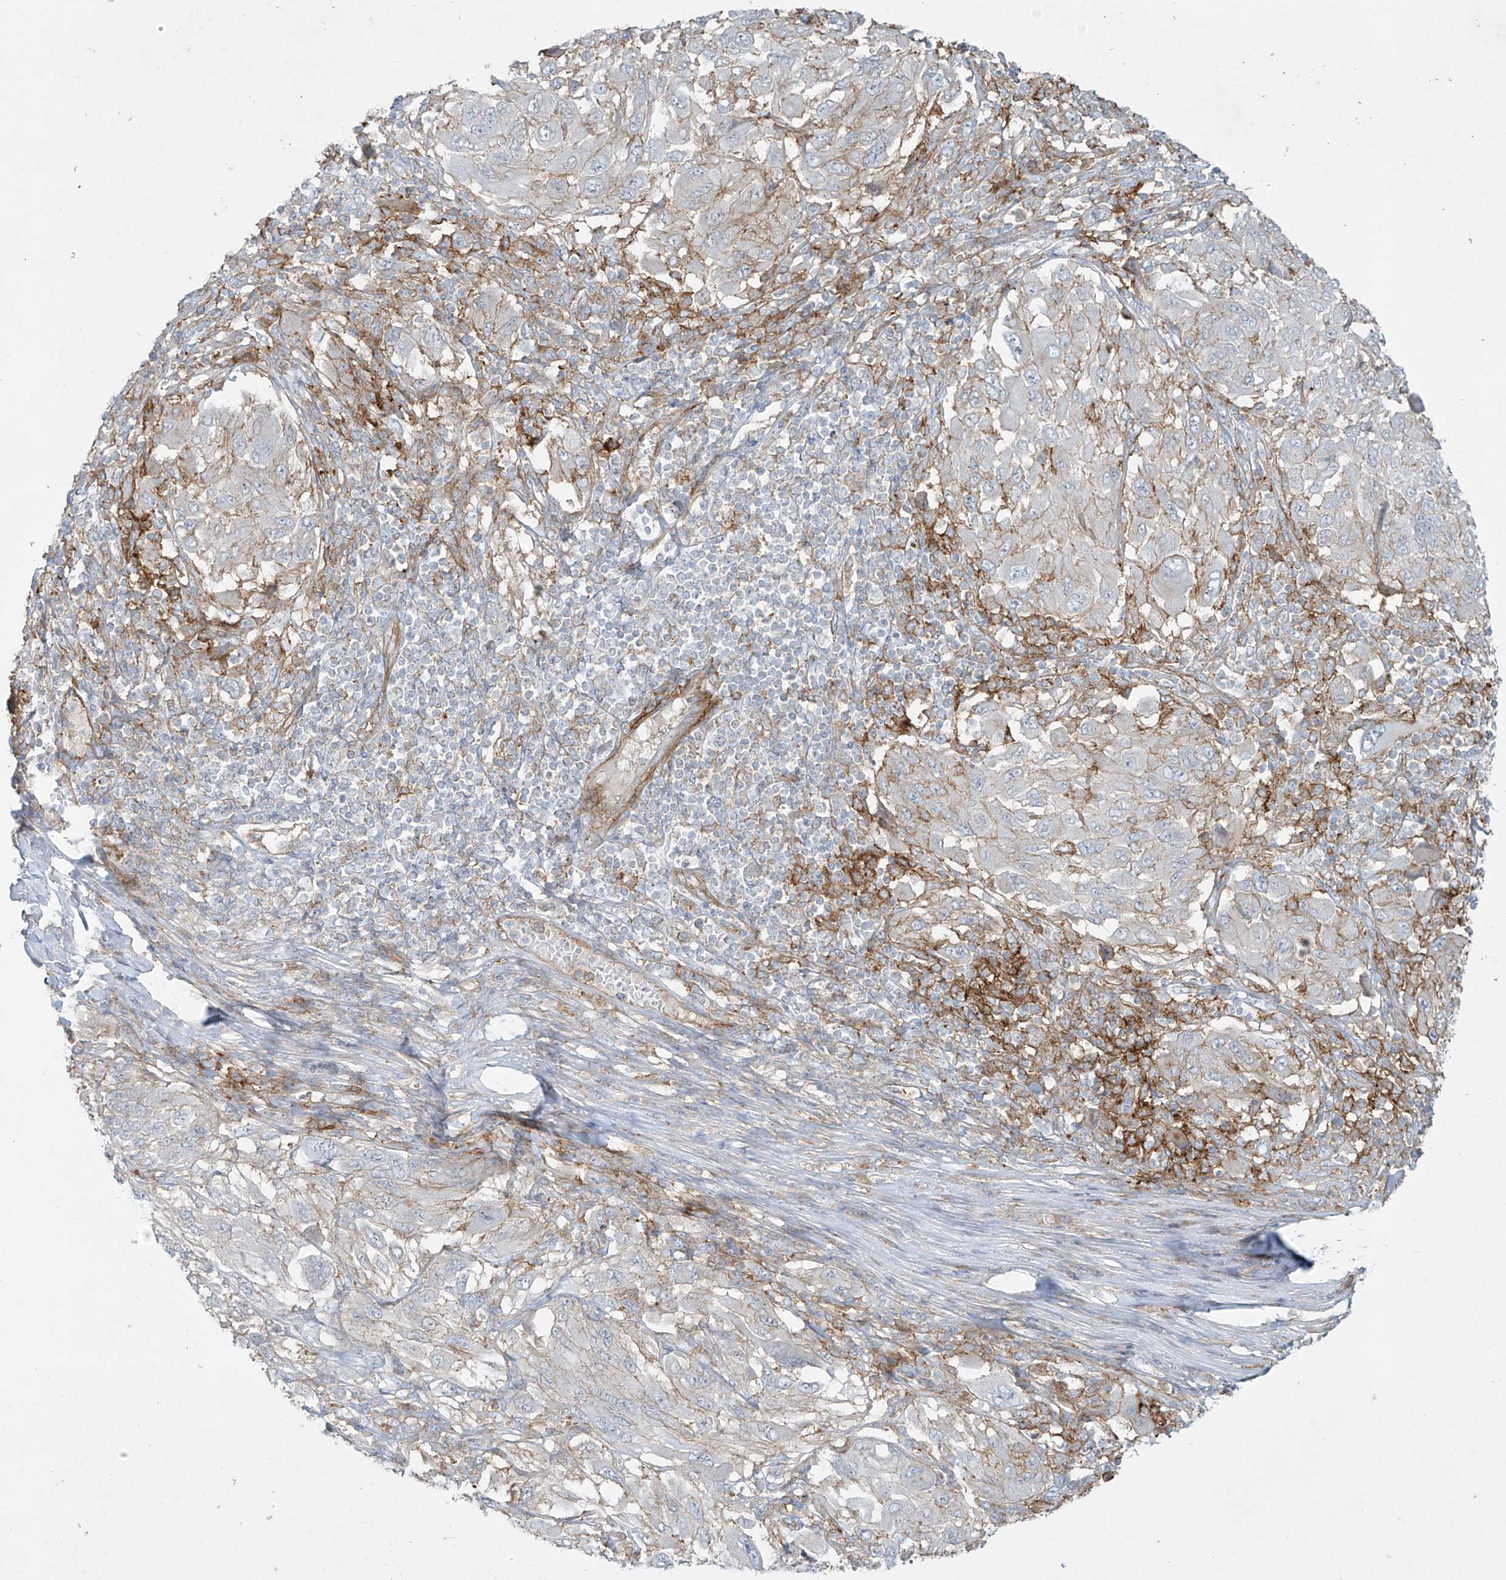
{"staining": {"intensity": "negative", "quantity": "none", "location": "none"}, "tissue": "melanoma", "cell_type": "Tumor cells", "image_type": "cancer", "snomed": [{"axis": "morphology", "description": "Malignant melanoma, NOS"}, {"axis": "topography", "description": "Skin"}], "caption": "Human malignant melanoma stained for a protein using immunohistochemistry shows no staining in tumor cells.", "gene": "VAMP5", "patient": {"sex": "female", "age": 91}}